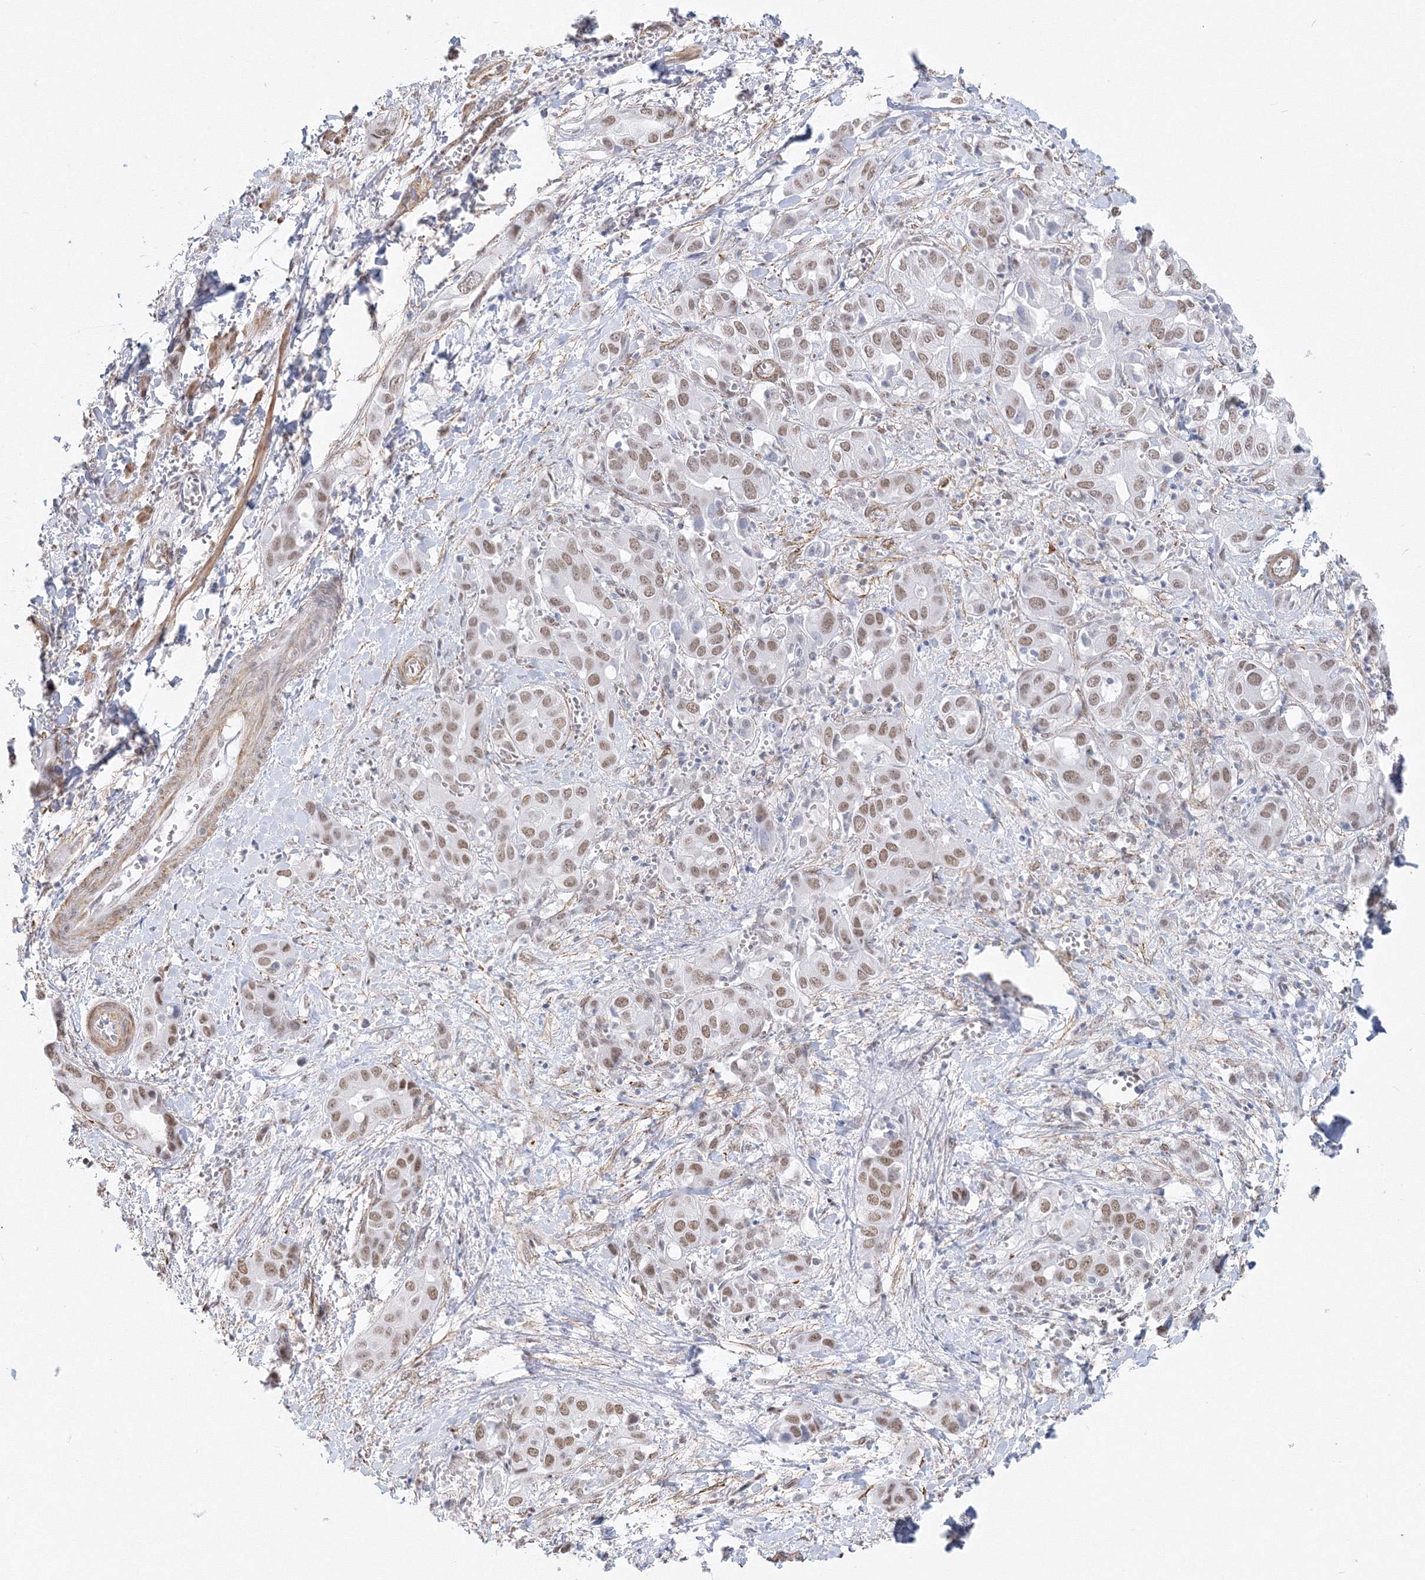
{"staining": {"intensity": "moderate", "quantity": ">75%", "location": "nuclear"}, "tissue": "liver cancer", "cell_type": "Tumor cells", "image_type": "cancer", "snomed": [{"axis": "morphology", "description": "Cholangiocarcinoma"}, {"axis": "topography", "description": "Liver"}], "caption": "A photomicrograph of human liver cholangiocarcinoma stained for a protein reveals moderate nuclear brown staining in tumor cells.", "gene": "ZNF638", "patient": {"sex": "female", "age": 52}}